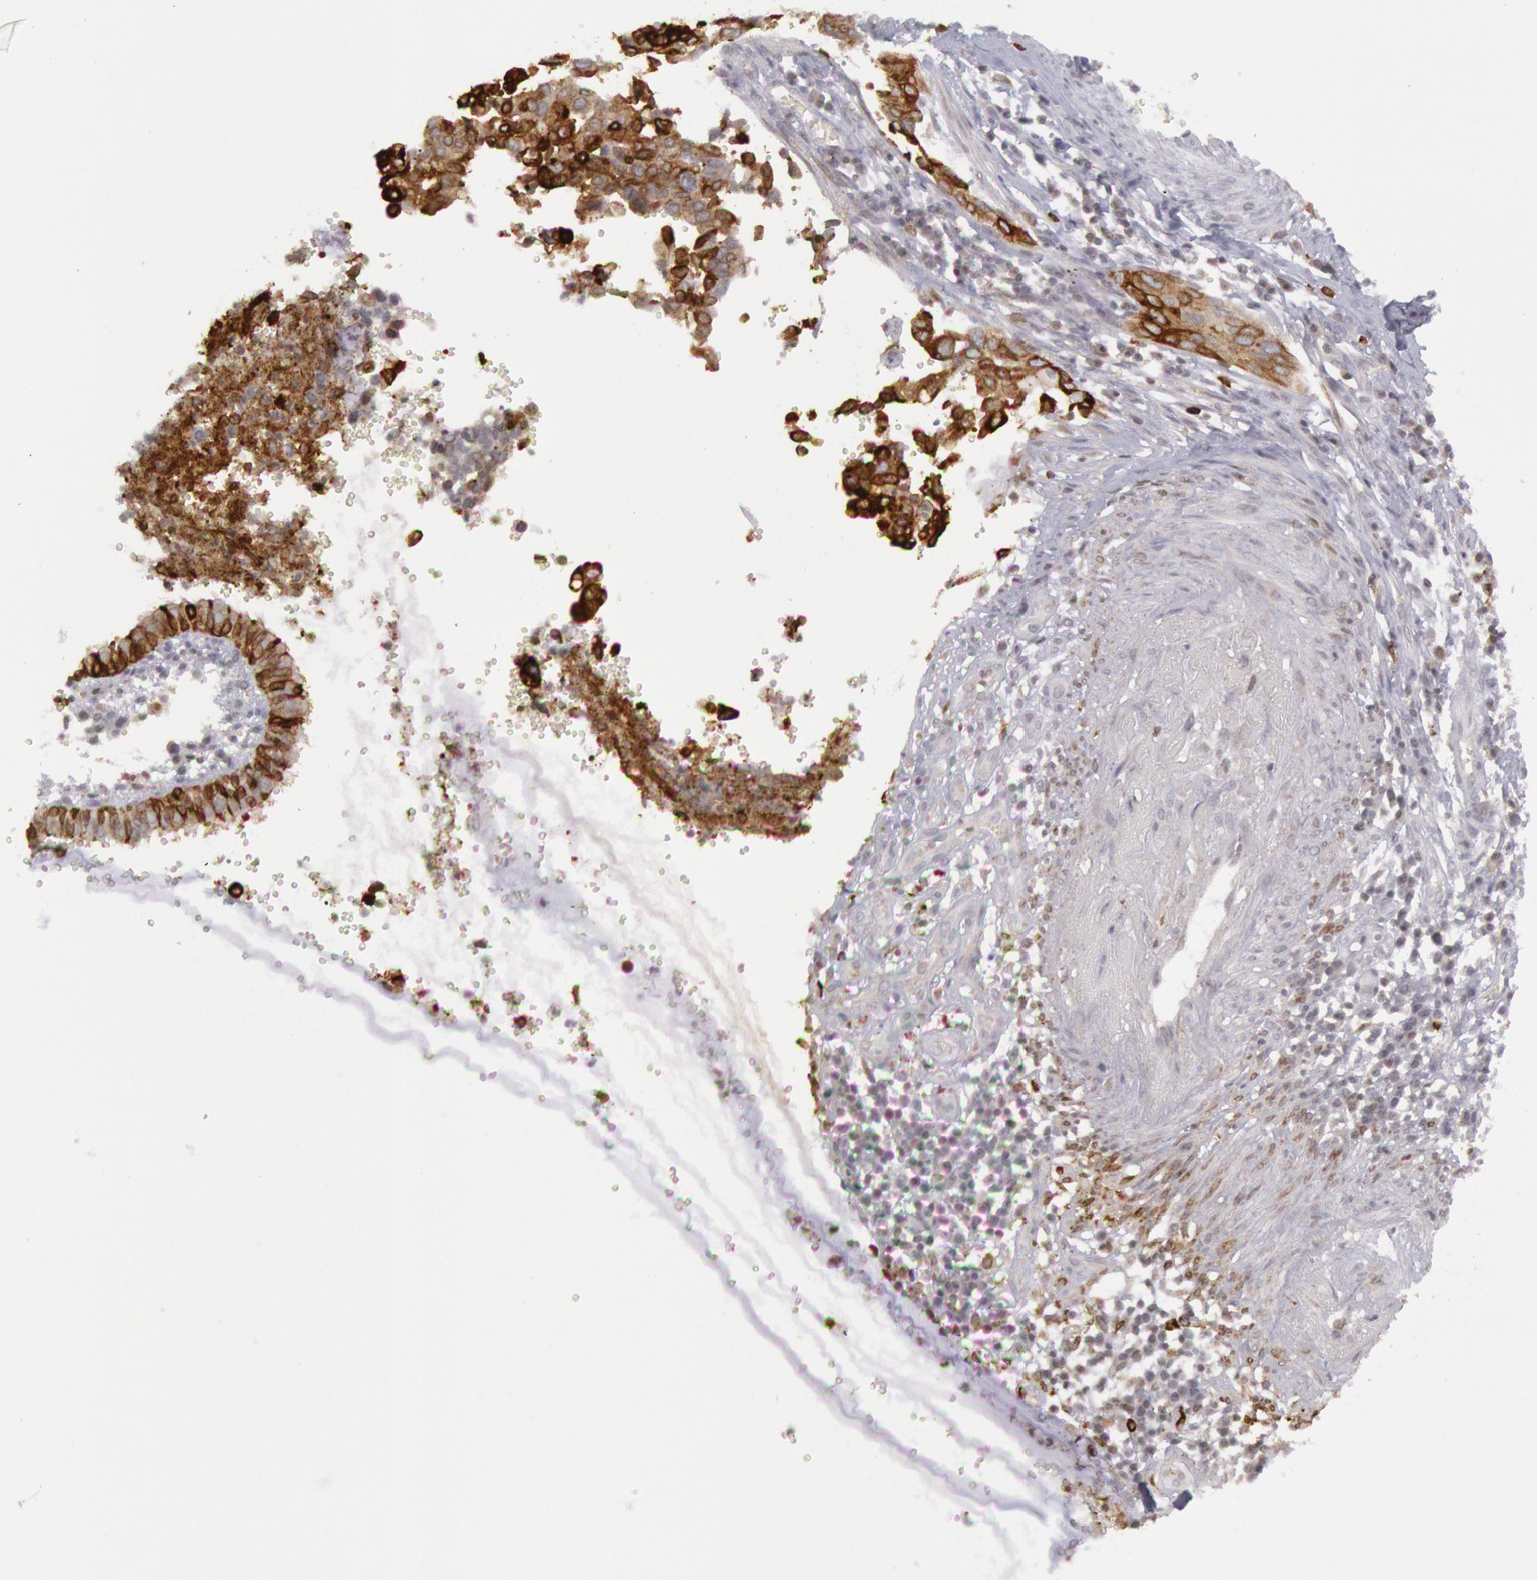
{"staining": {"intensity": "strong", "quantity": "<25%", "location": "cytoplasmic/membranous"}, "tissue": "cervical cancer", "cell_type": "Tumor cells", "image_type": "cancer", "snomed": [{"axis": "morphology", "description": "Normal tissue, NOS"}, {"axis": "morphology", "description": "Squamous cell carcinoma, NOS"}, {"axis": "topography", "description": "Cervix"}], "caption": "The histopathology image reveals staining of cervical cancer (squamous cell carcinoma), revealing strong cytoplasmic/membranous protein staining (brown color) within tumor cells. (brown staining indicates protein expression, while blue staining denotes nuclei).", "gene": "PTGS2", "patient": {"sex": "female", "age": 45}}